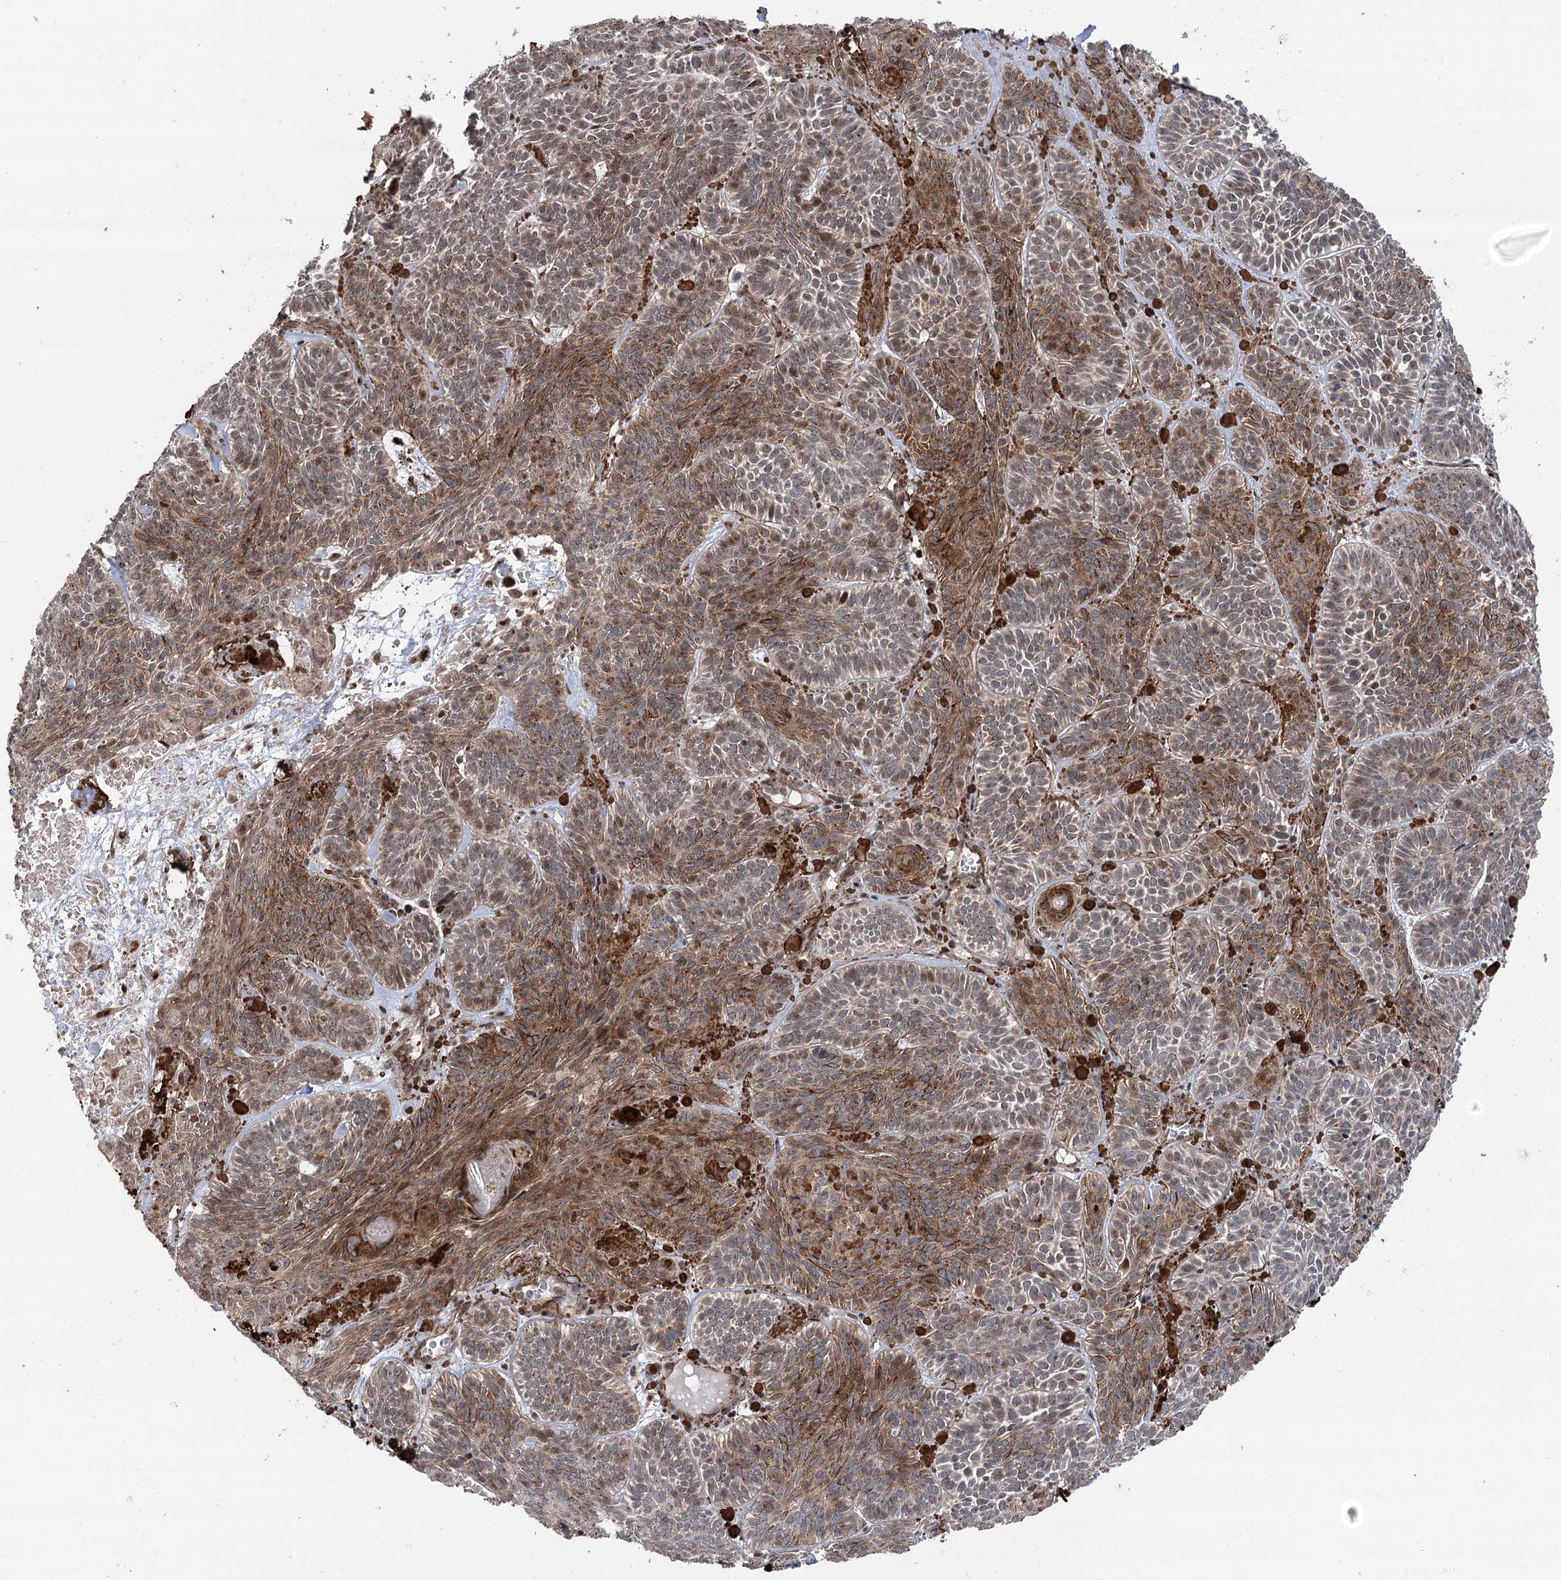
{"staining": {"intensity": "moderate", "quantity": ">75%", "location": "cytoplasmic/membranous,nuclear"}, "tissue": "skin cancer", "cell_type": "Tumor cells", "image_type": "cancer", "snomed": [{"axis": "morphology", "description": "Basal cell carcinoma"}, {"axis": "topography", "description": "Skin"}], "caption": "Immunohistochemical staining of skin cancer (basal cell carcinoma) displays medium levels of moderate cytoplasmic/membranous and nuclear protein staining in about >75% of tumor cells. (DAB (3,3'-diaminobenzidine) = brown stain, brightfield microscopy at high magnification).", "gene": "PARM1", "patient": {"sex": "male", "age": 85}}